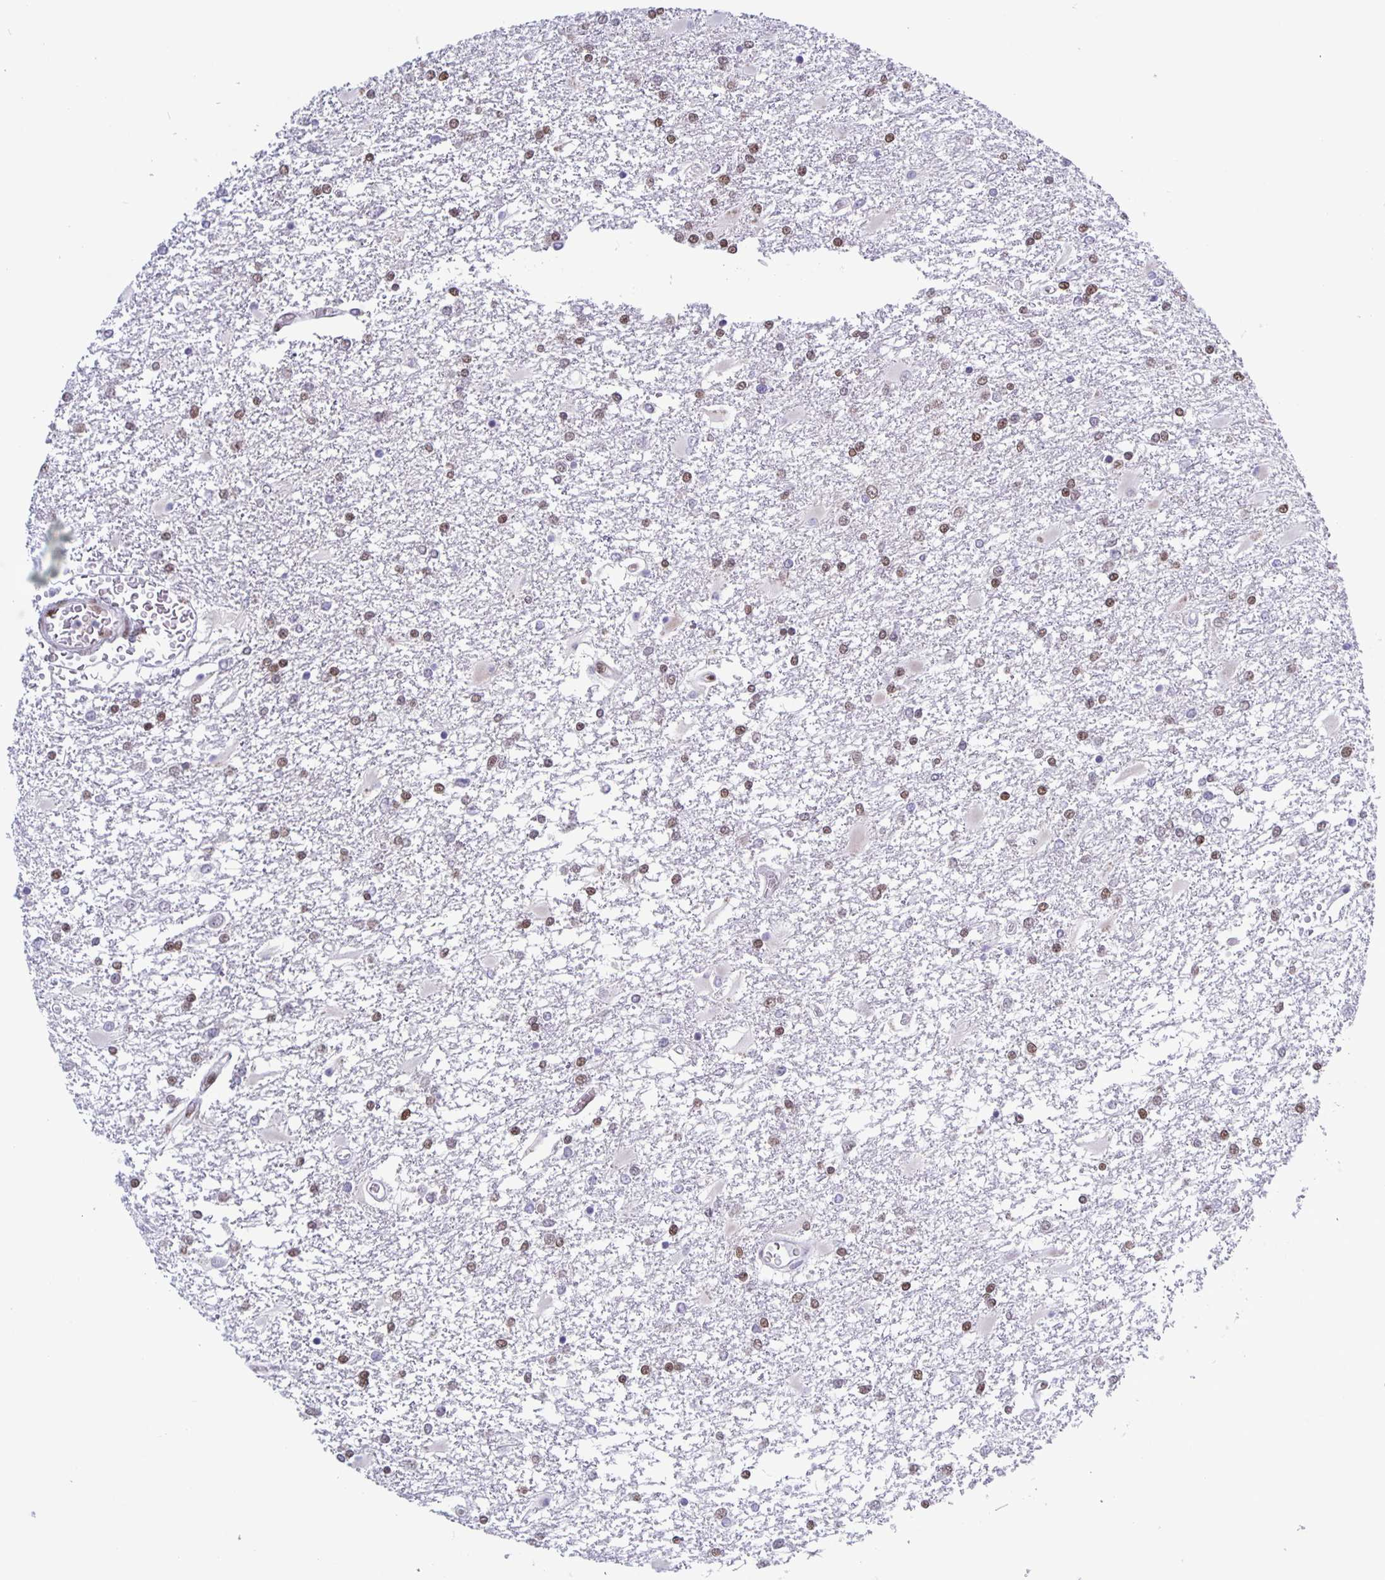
{"staining": {"intensity": "weak", "quantity": ">75%", "location": "nuclear"}, "tissue": "glioma", "cell_type": "Tumor cells", "image_type": "cancer", "snomed": [{"axis": "morphology", "description": "Glioma, malignant, High grade"}, {"axis": "topography", "description": "Cerebral cortex"}], "caption": "Tumor cells demonstrate low levels of weak nuclear positivity in approximately >75% of cells in human glioma.", "gene": "JUND", "patient": {"sex": "male", "age": 79}}